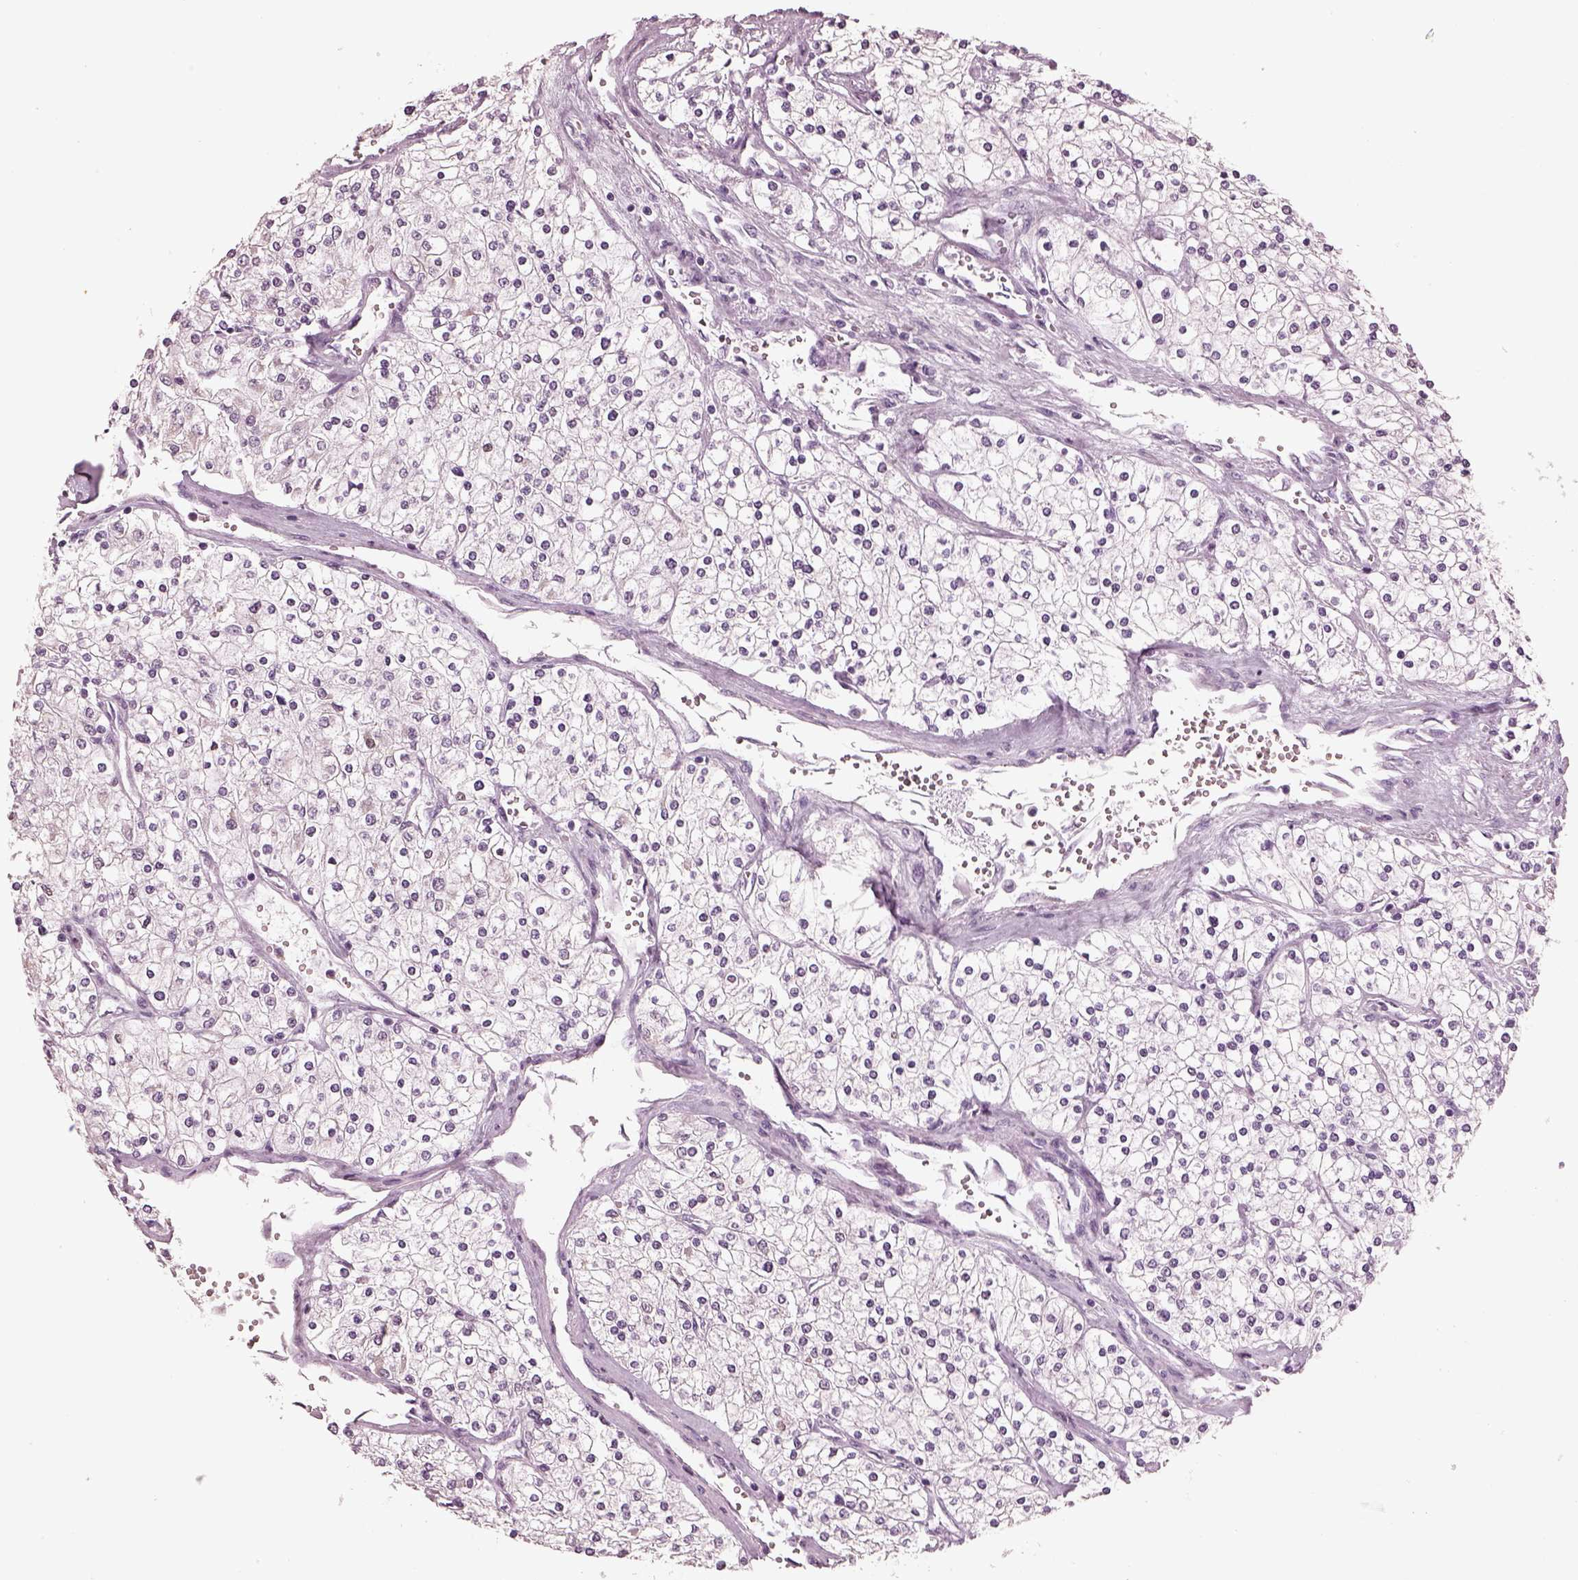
{"staining": {"intensity": "negative", "quantity": "none", "location": "none"}, "tissue": "renal cancer", "cell_type": "Tumor cells", "image_type": "cancer", "snomed": [{"axis": "morphology", "description": "Adenocarcinoma, NOS"}, {"axis": "topography", "description": "Kidney"}], "caption": "Adenocarcinoma (renal) was stained to show a protein in brown. There is no significant staining in tumor cells. (DAB (3,3'-diaminobenzidine) IHC, high magnification).", "gene": "CSH1", "patient": {"sex": "male", "age": 80}}